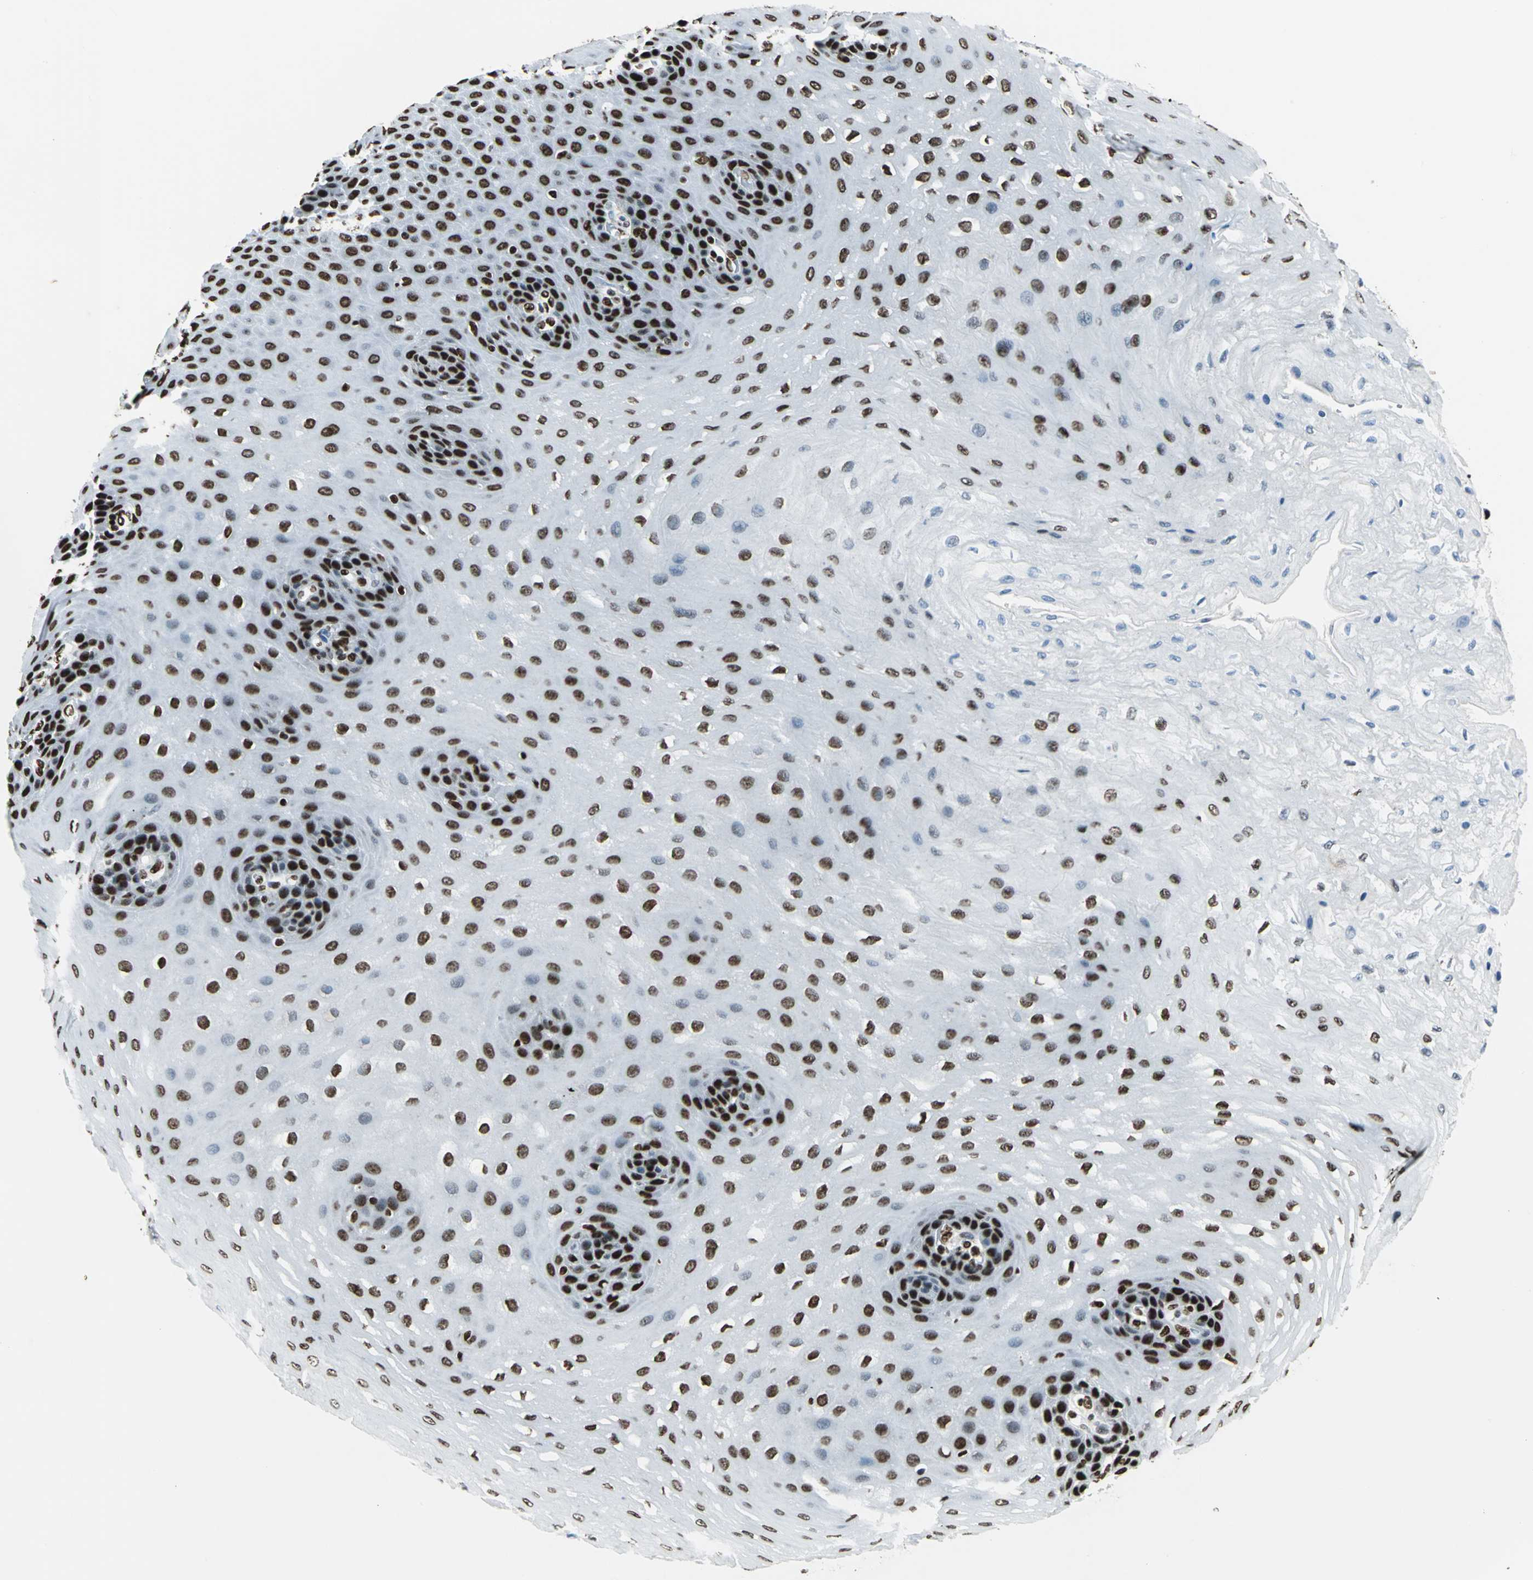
{"staining": {"intensity": "strong", "quantity": ">75%", "location": "nuclear"}, "tissue": "esophagus", "cell_type": "Squamous epithelial cells", "image_type": "normal", "snomed": [{"axis": "morphology", "description": "Normal tissue, NOS"}, {"axis": "topography", "description": "Esophagus"}], "caption": "The immunohistochemical stain shows strong nuclear expression in squamous epithelial cells of normal esophagus.", "gene": "APEX1", "patient": {"sex": "female", "age": 72}}